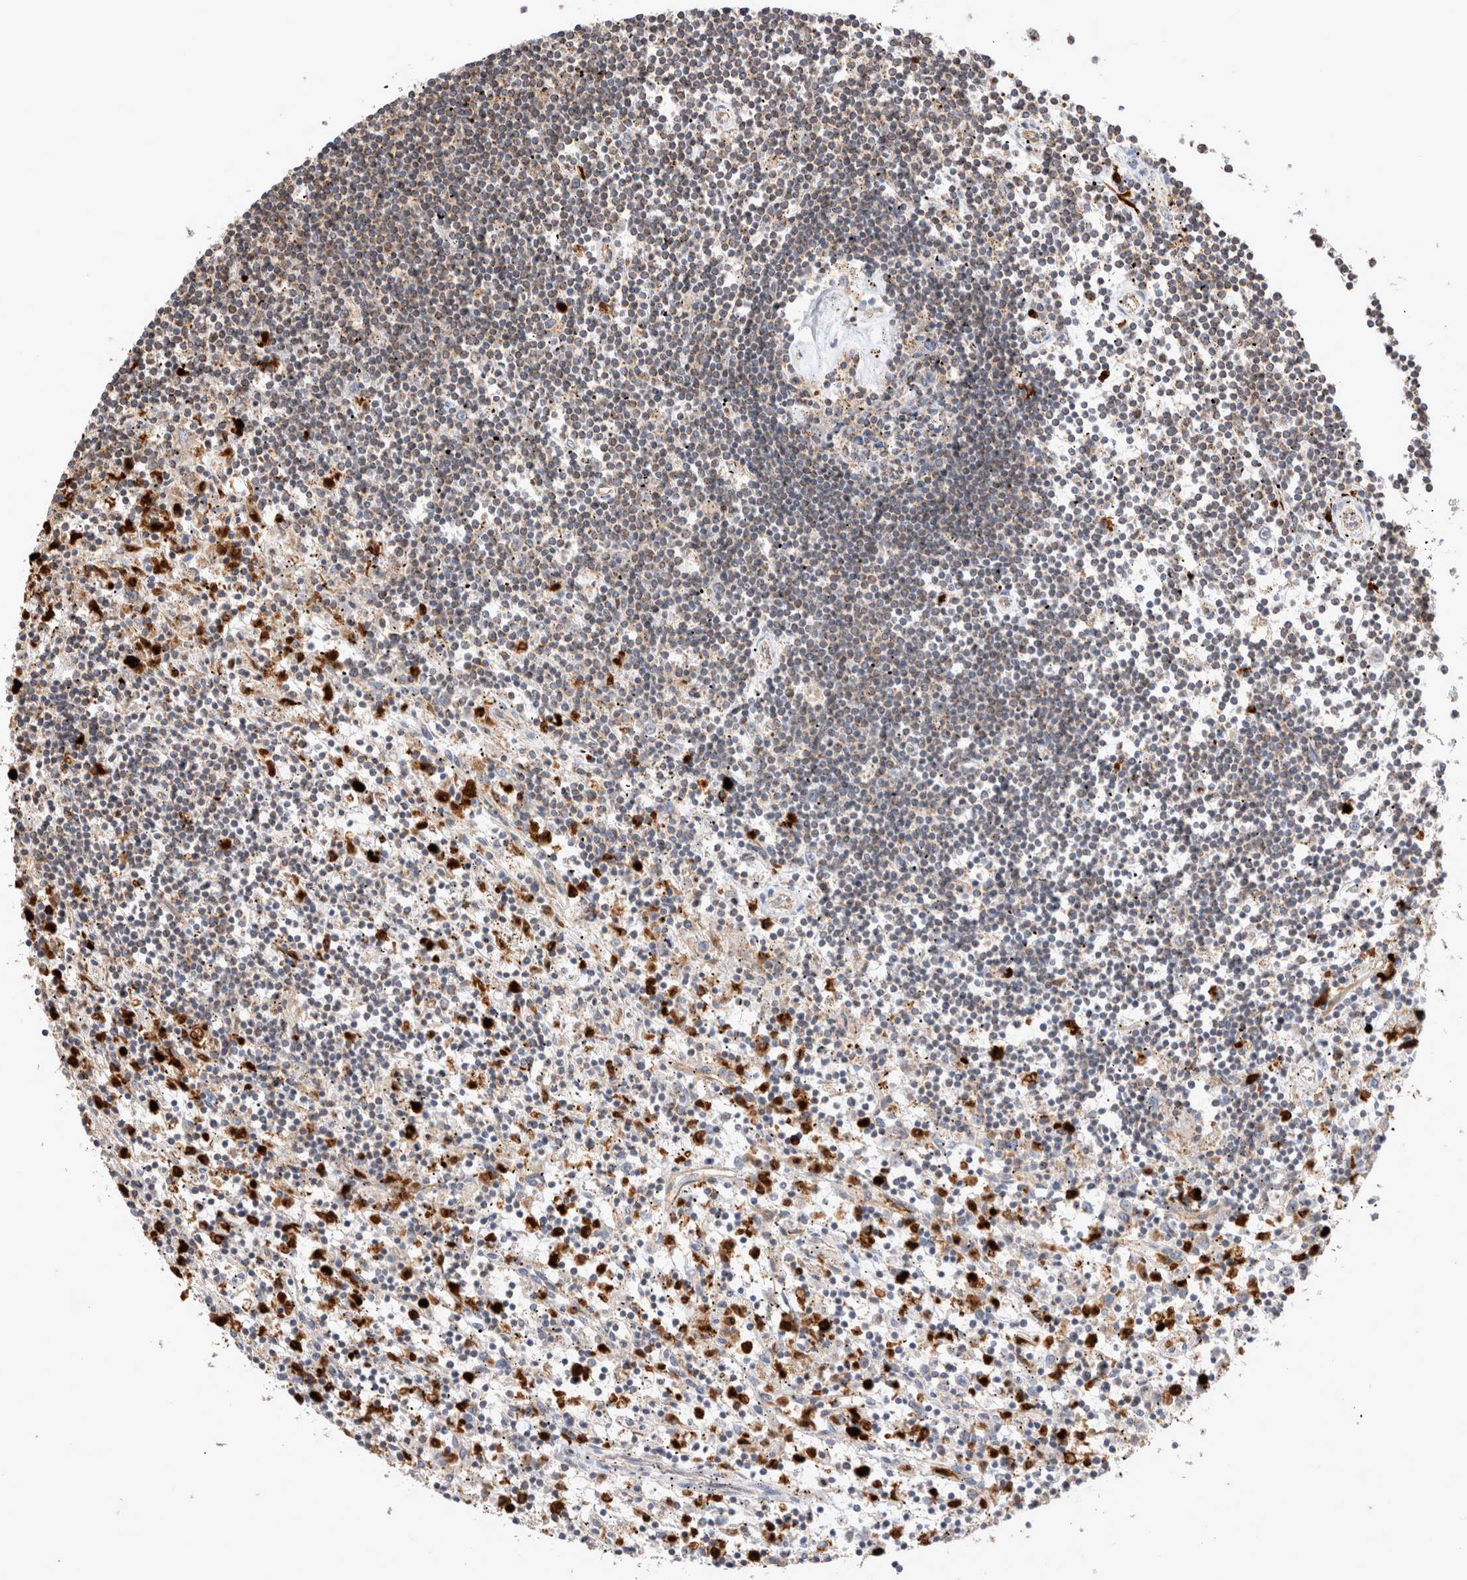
{"staining": {"intensity": "weak", "quantity": "25%-75%", "location": "cytoplasmic/membranous"}, "tissue": "lymphoma", "cell_type": "Tumor cells", "image_type": "cancer", "snomed": [{"axis": "morphology", "description": "Malignant lymphoma, non-Hodgkin's type, Low grade"}, {"axis": "topography", "description": "Spleen"}], "caption": "The photomicrograph displays immunohistochemical staining of low-grade malignant lymphoma, non-Hodgkin's type. There is weak cytoplasmic/membranous expression is present in about 25%-75% of tumor cells. (Stains: DAB in brown, nuclei in blue, Microscopy: brightfield microscopy at high magnification).", "gene": "NXT2", "patient": {"sex": "male", "age": 76}}